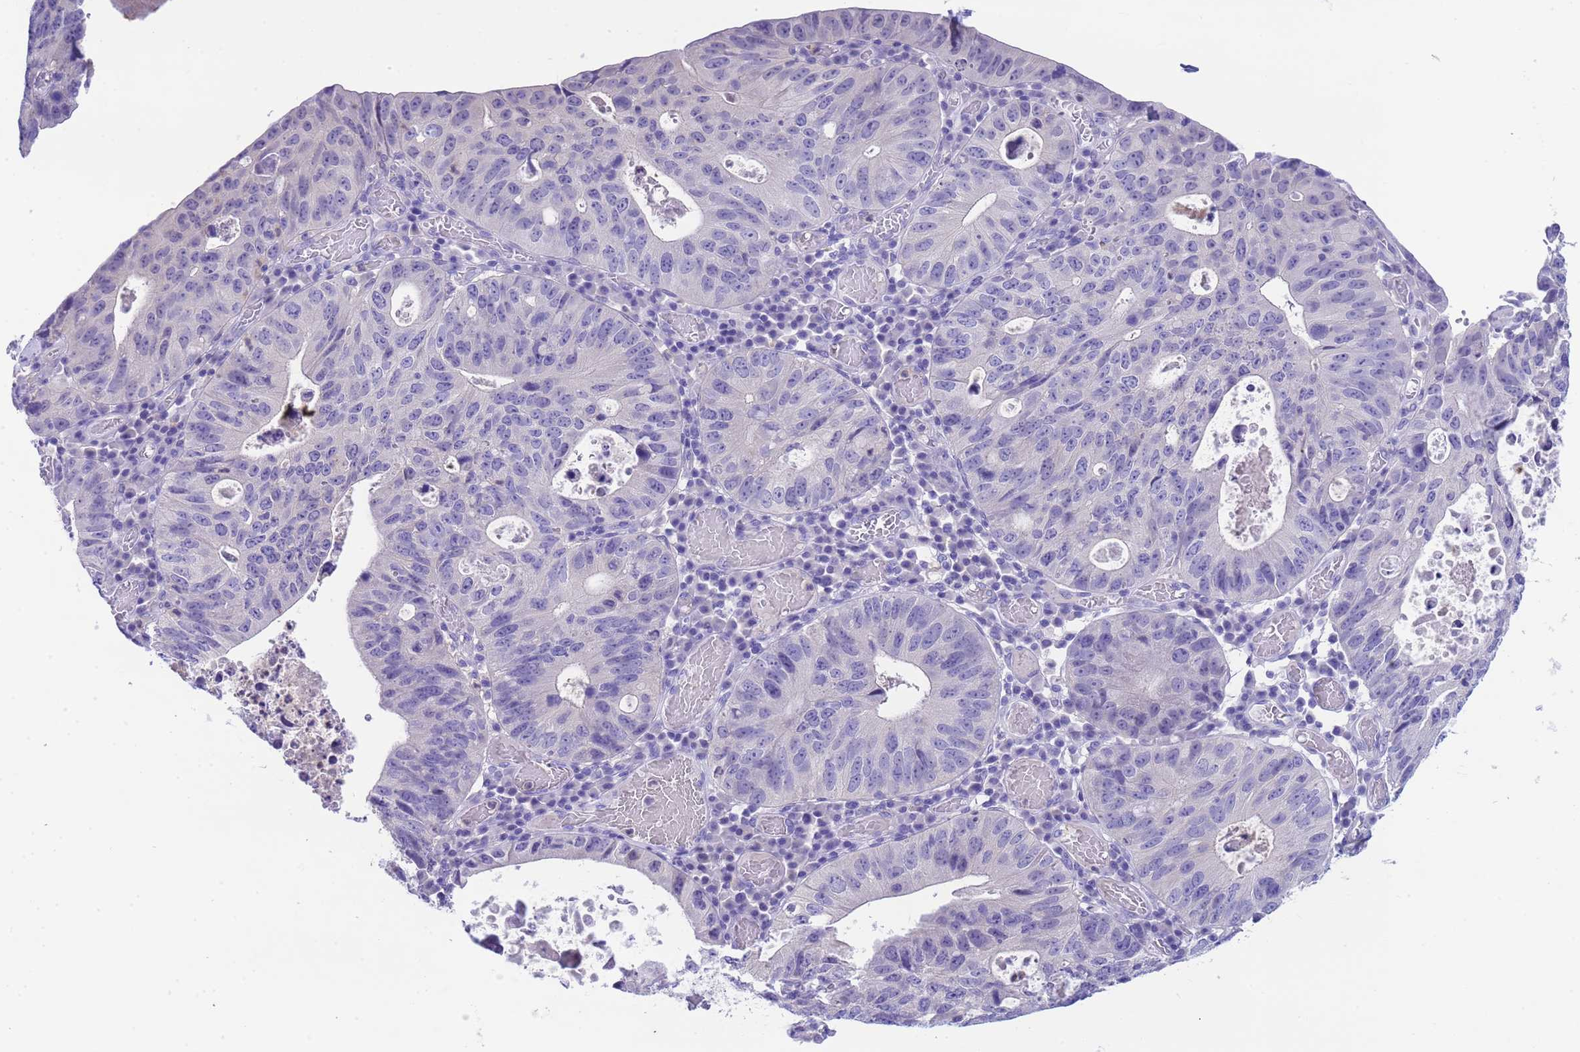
{"staining": {"intensity": "negative", "quantity": "none", "location": "none"}, "tissue": "stomach cancer", "cell_type": "Tumor cells", "image_type": "cancer", "snomed": [{"axis": "morphology", "description": "Adenocarcinoma, NOS"}, {"axis": "topography", "description": "Stomach"}], "caption": "DAB immunohistochemical staining of stomach adenocarcinoma reveals no significant staining in tumor cells.", "gene": "USP38", "patient": {"sex": "male", "age": 59}}